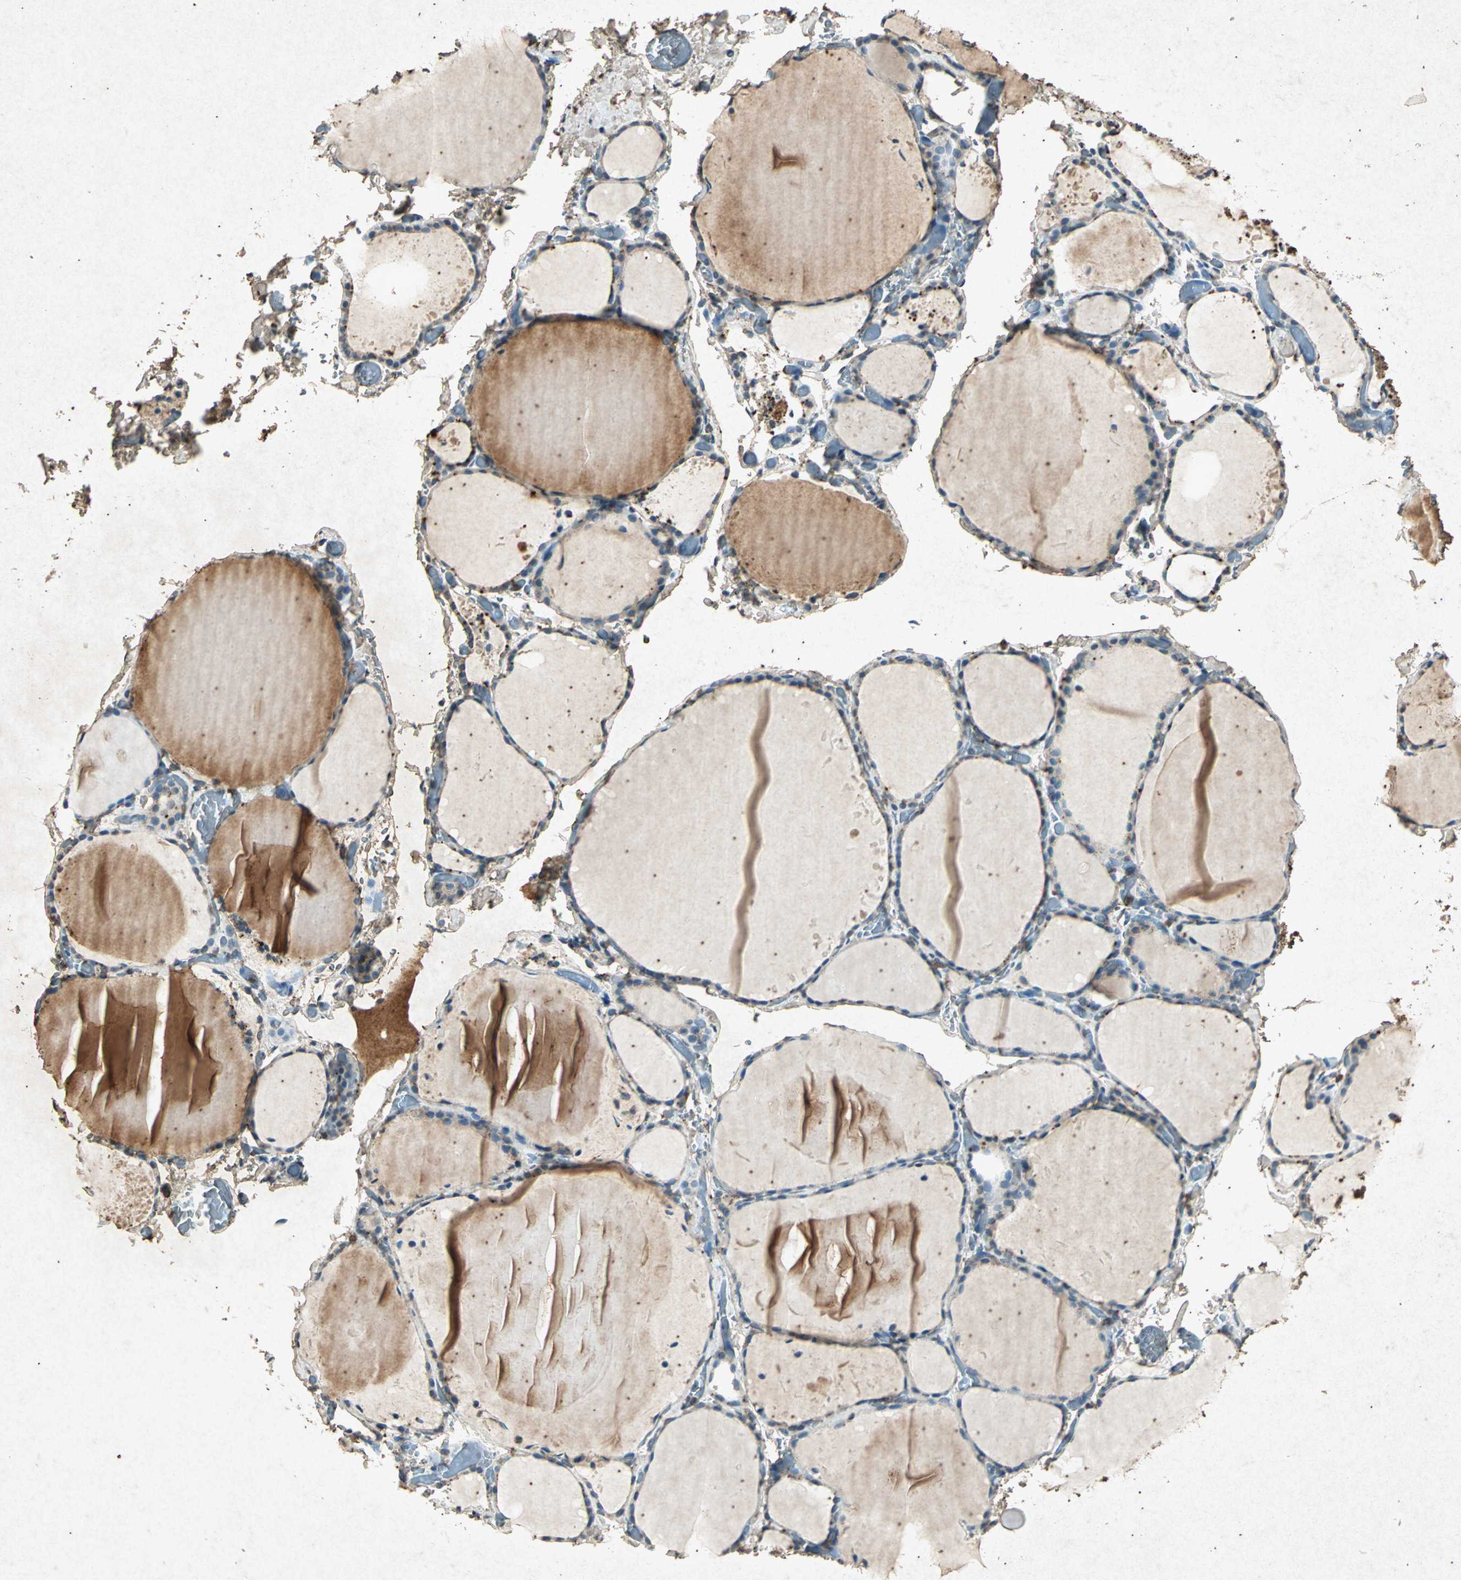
{"staining": {"intensity": "strong", "quantity": "25%-75%", "location": "cytoplasmic/membranous"}, "tissue": "thyroid gland", "cell_type": "Glandular cells", "image_type": "normal", "snomed": [{"axis": "morphology", "description": "Normal tissue, NOS"}, {"axis": "topography", "description": "Thyroid gland"}], "caption": "Immunohistochemistry staining of benign thyroid gland, which displays high levels of strong cytoplasmic/membranous staining in about 25%-75% of glandular cells indicating strong cytoplasmic/membranous protein expression. The staining was performed using DAB (brown) for protein detection and nuclei were counterstained in hematoxylin (blue).", "gene": "PSEN1", "patient": {"sex": "female", "age": 22}}